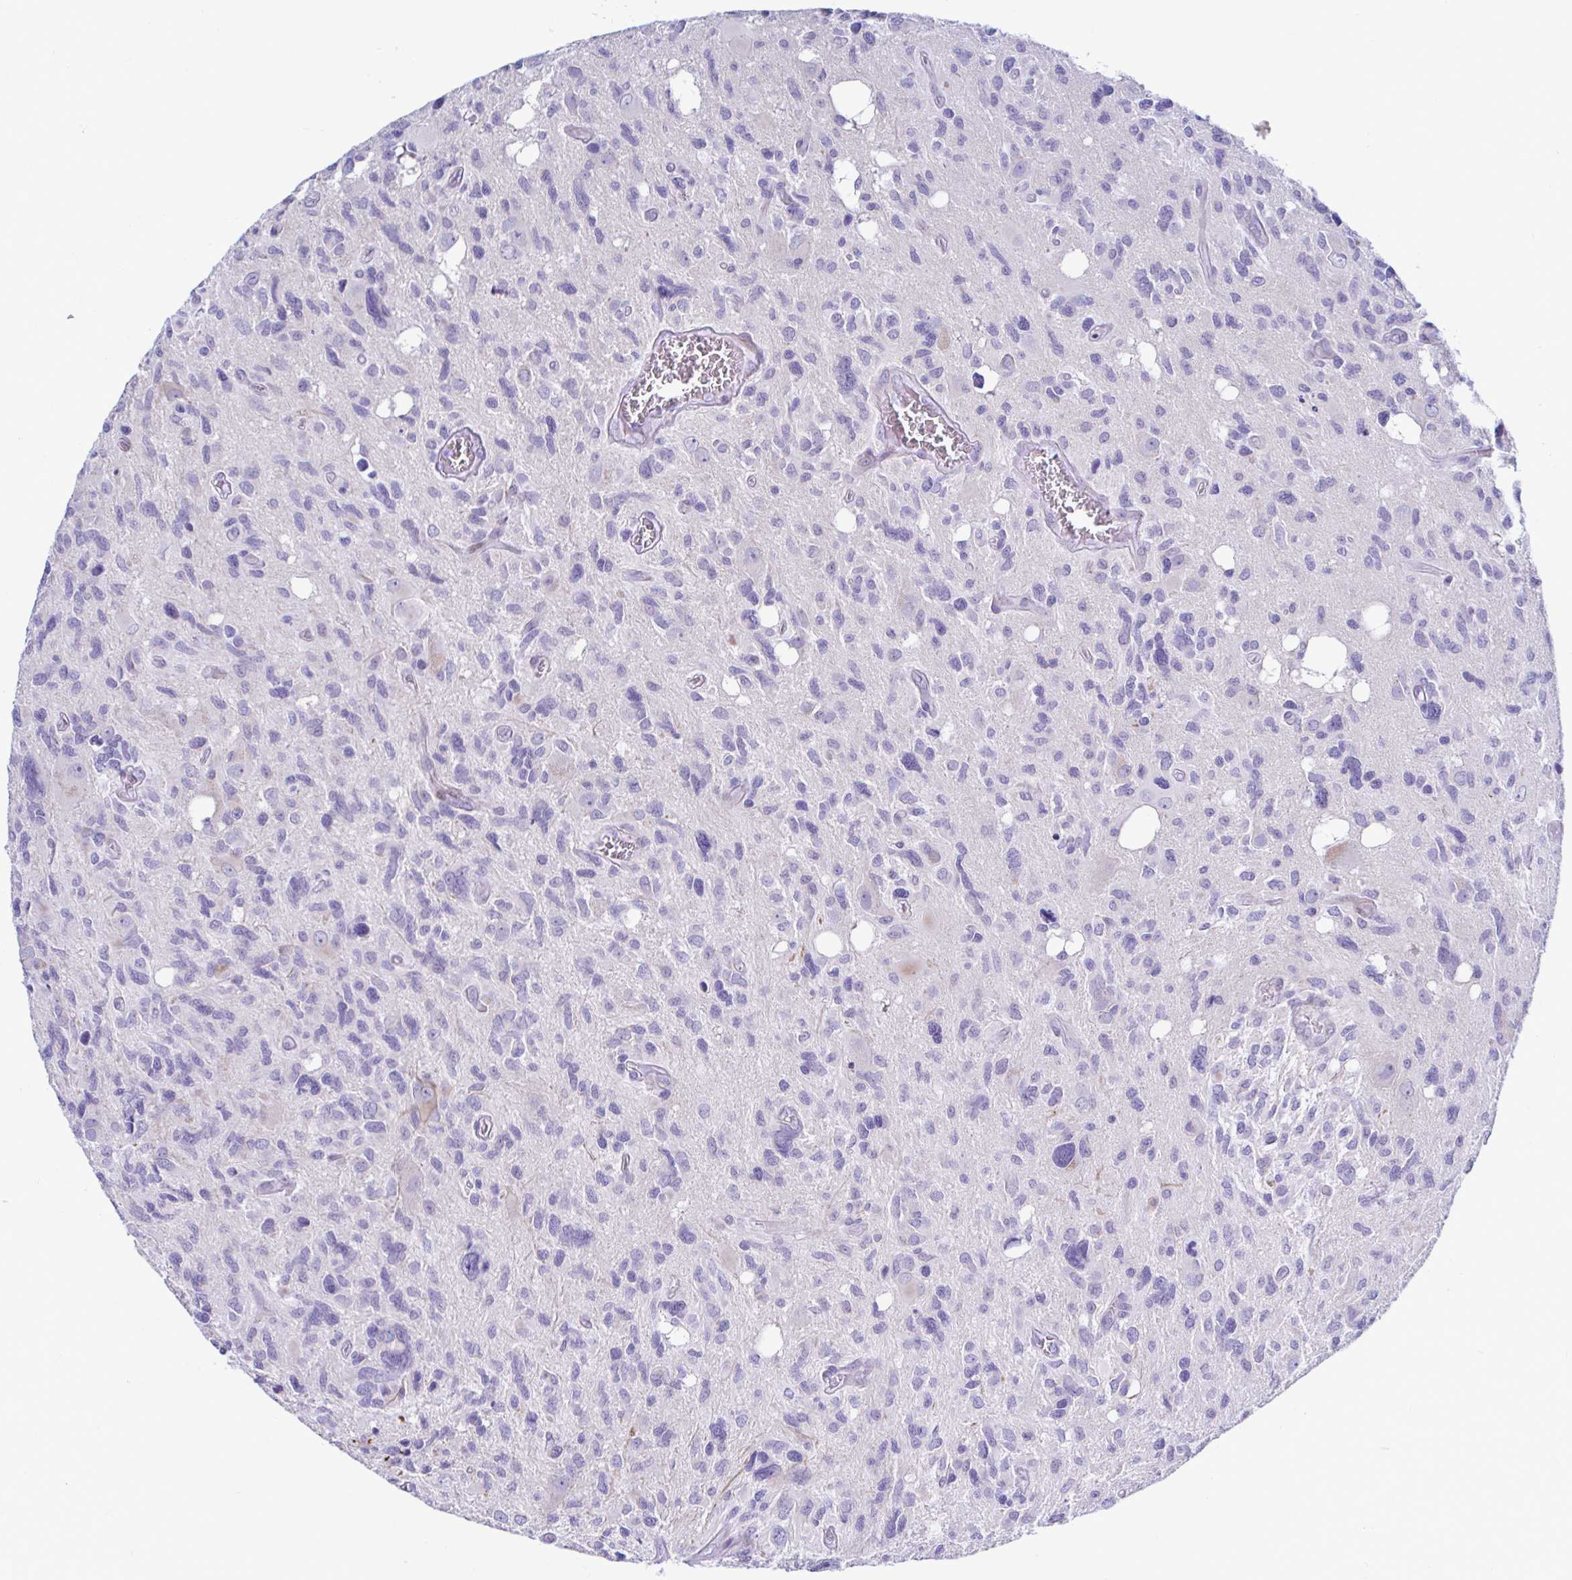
{"staining": {"intensity": "negative", "quantity": "none", "location": "none"}, "tissue": "glioma", "cell_type": "Tumor cells", "image_type": "cancer", "snomed": [{"axis": "morphology", "description": "Glioma, malignant, High grade"}, {"axis": "topography", "description": "Brain"}], "caption": "High power microscopy histopathology image of an immunohistochemistry (IHC) micrograph of malignant glioma (high-grade), revealing no significant expression in tumor cells. The staining was performed using DAB (3,3'-diaminobenzidine) to visualize the protein expression in brown, while the nuclei were stained in blue with hematoxylin (Magnification: 20x).", "gene": "NBPF3", "patient": {"sex": "male", "age": 49}}